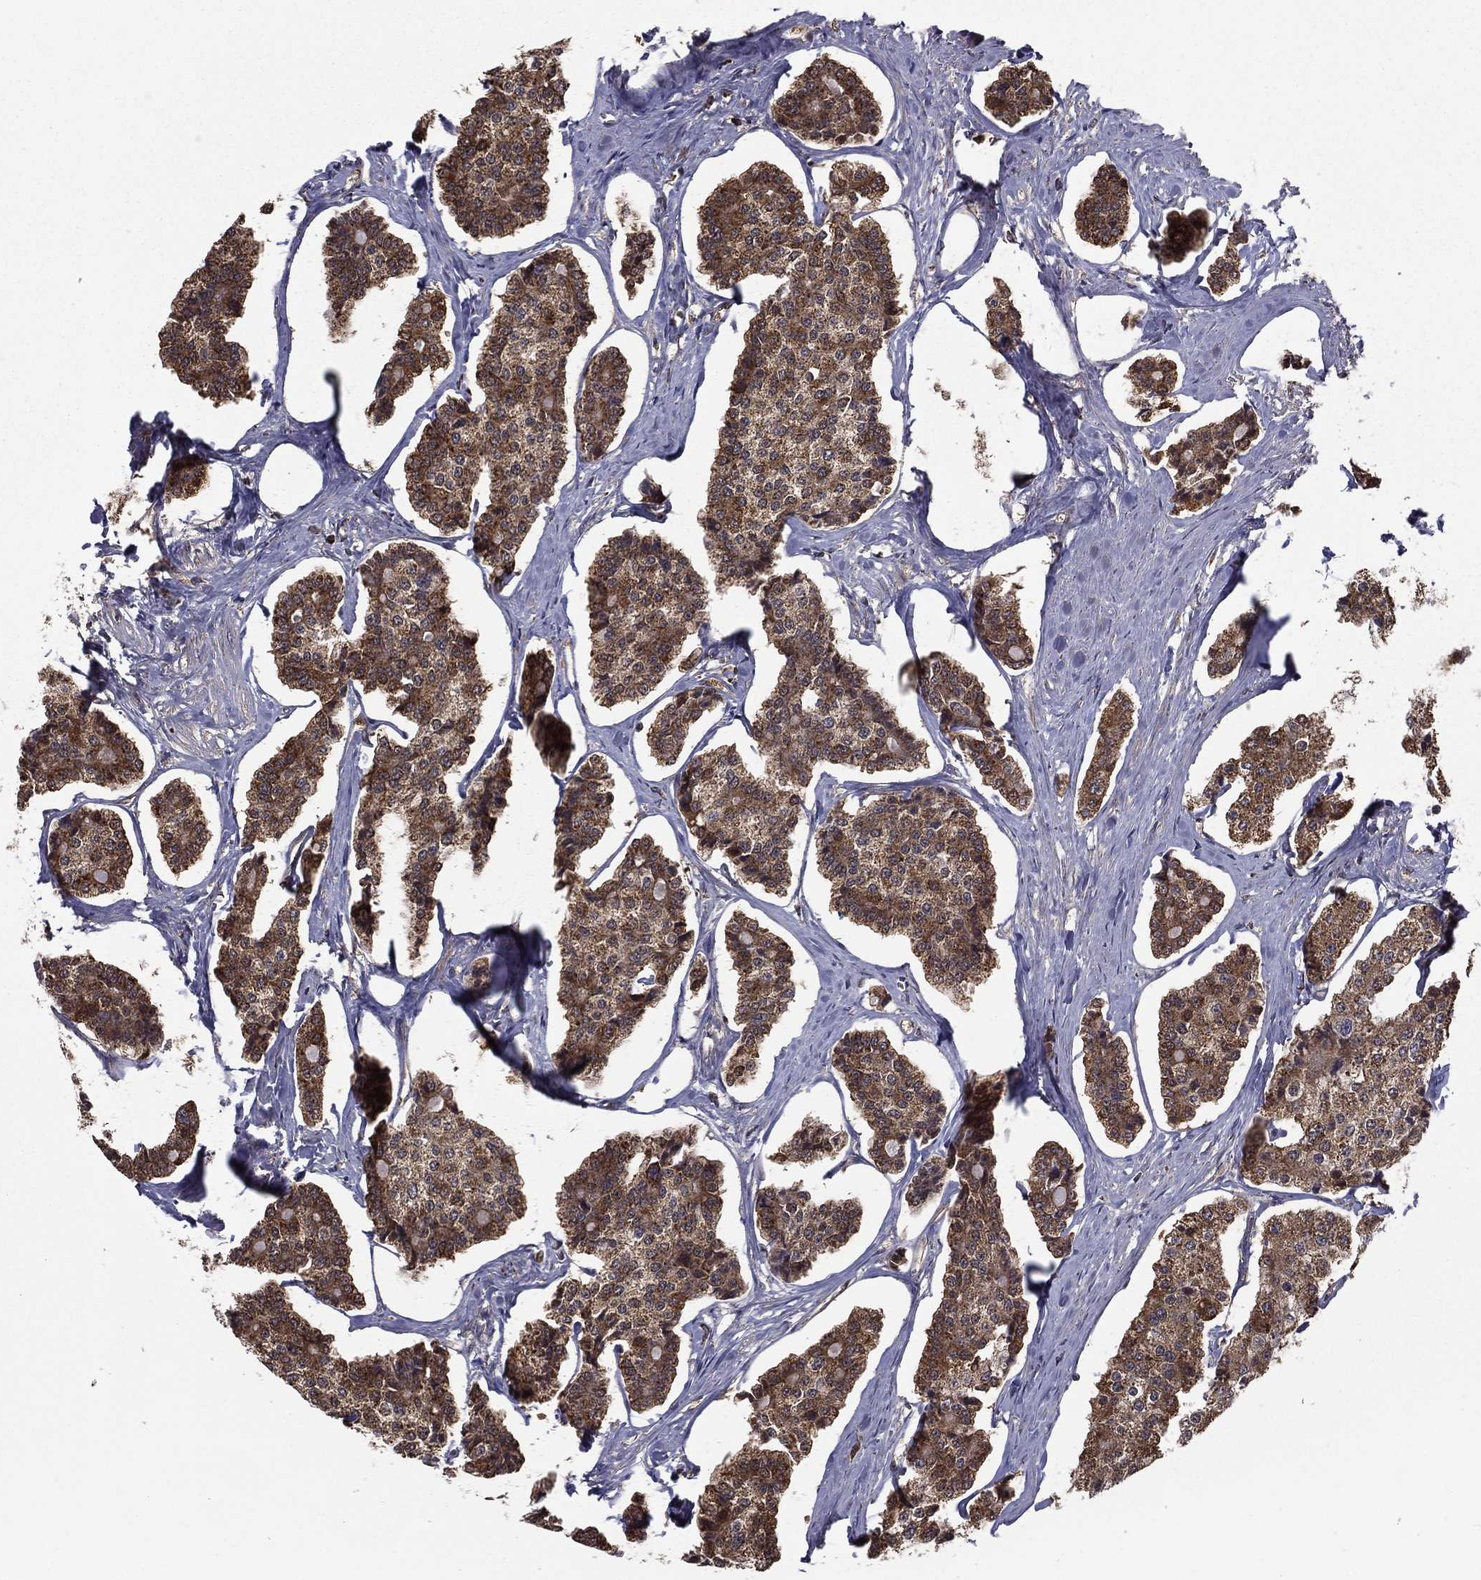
{"staining": {"intensity": "moderate", "quantity": ">75%", "location": "cytoplasmic/membranous"}, "tissue": "carcinoid", "cell_type": "Tumor cells", "image_type": "cancer", "snomed": [{"axis": "morphology", "description": "Carcinoid, malignant, NOS"}, {"axis": "topography", "description": "Small intestine"}], "caption": "The immunohistochemical stain labels moderate cytoplasmic/membranous positivity in tumor cells of carcinoid tissue.", "gene": "RIGI", "patient": {"sex": "female", "age": 65}}